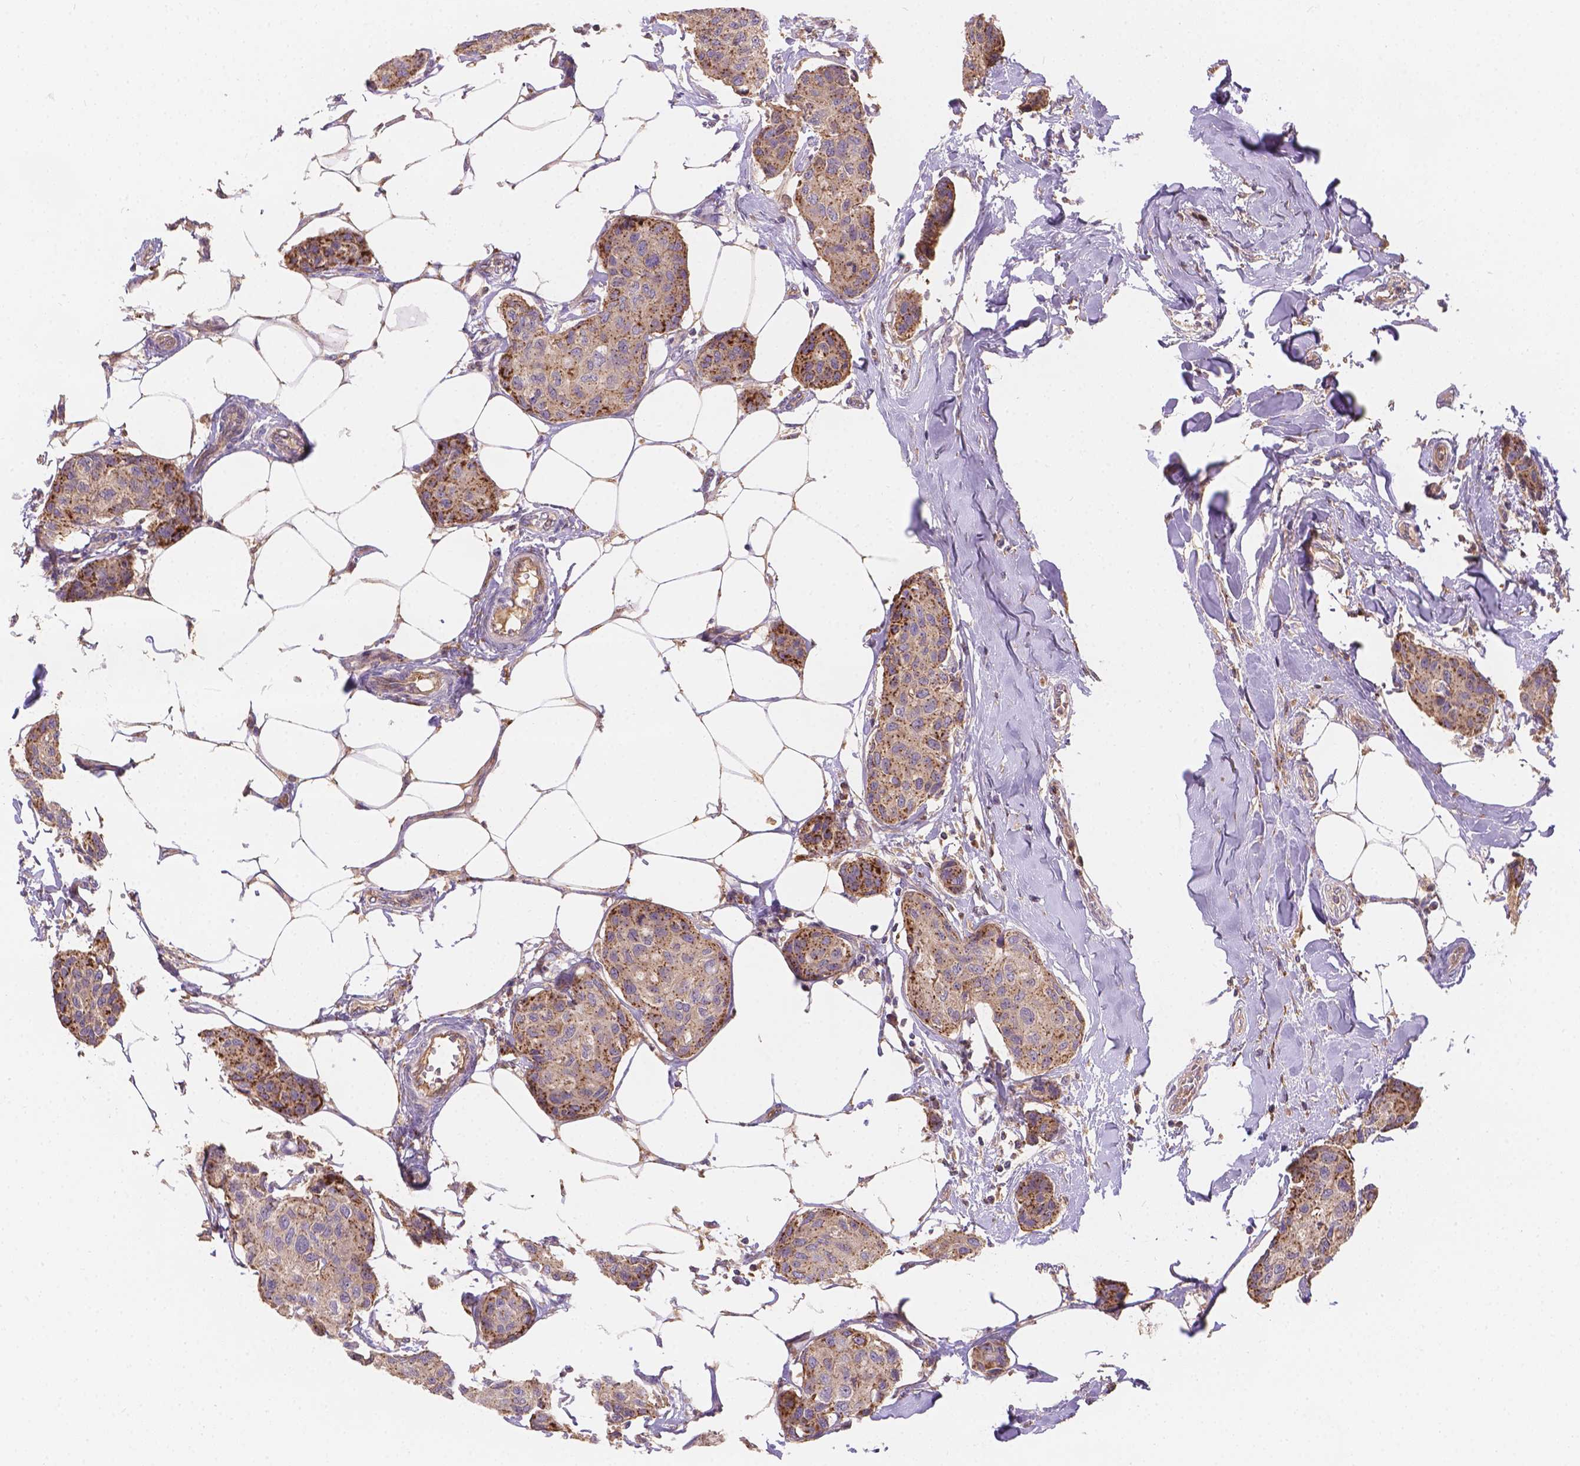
{"staining": {"intensity": "strong", "quantity": ">75%", "location": "cytoplasmic/membranous"}, "tissue": "breast cancer", "cell_type": "Tumor cells", "image_type": "cancer", "snomed": [{"axis": "morphology", "description": "Duct carcinoma"}, {"axis": "topography", "description": "Breast"}], "caption": "A brown stain labels strong cytoplasmic/membranous positivity of a protein in human infiltrating ductal carcinoma (breast) tumor cells.", "gene": "CDK10", "patient": {"sex": "female", "age": 80}}